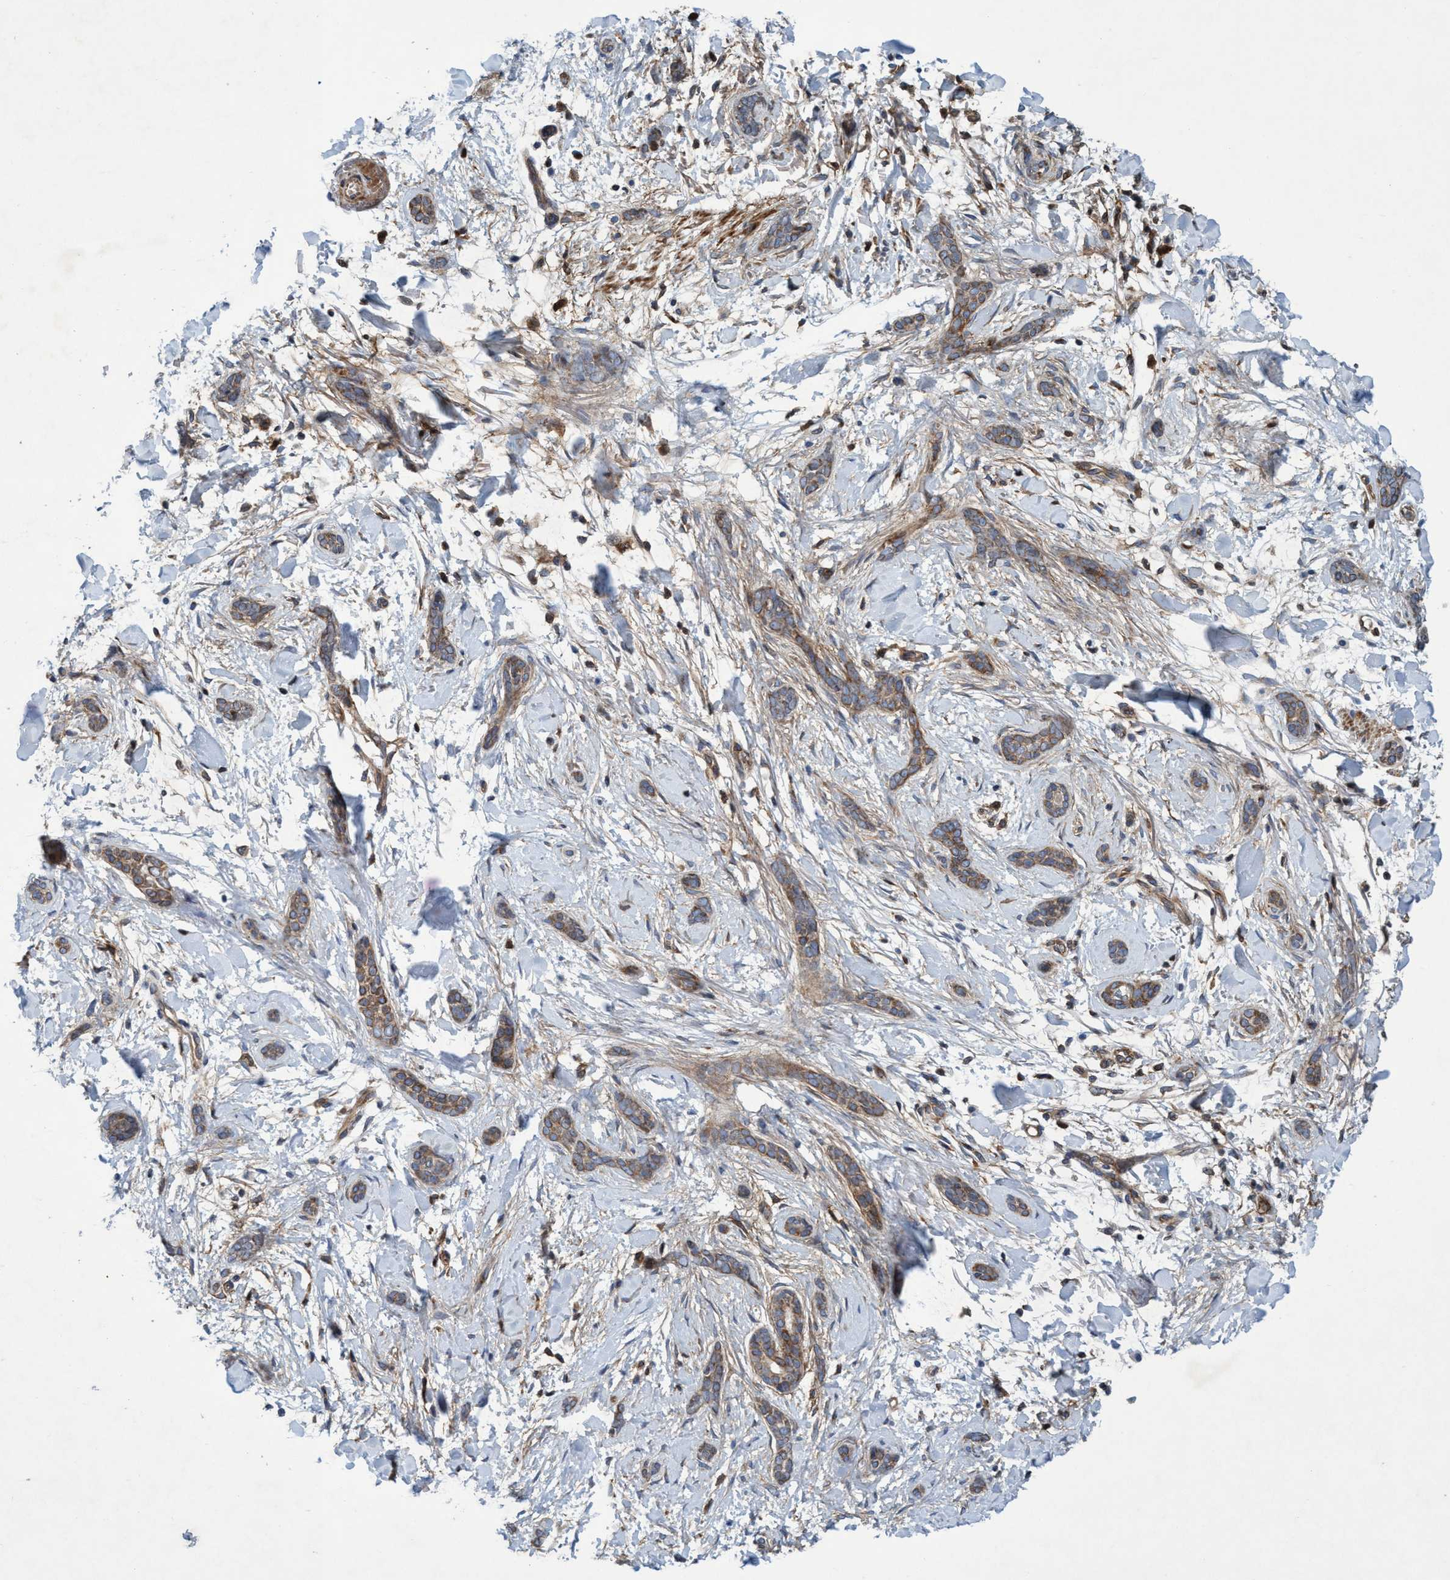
{"staining": {"intensity": "weak", "quantity": ">75%", "location": "cytoplasmic/membranous"}, "tissue": "skin cancer", "cell_type": "Tumor cells", "image_type": "cancer", "snomed": [{"axis": "morphology", "description": "Basal cell carcinoma"}, {"axis": "morphology", "description": "Adnexal tumor, benign"}, {"axis": "topography", "description": "Skin"}], "caption": "Approximately >75% of tumor cells in human skin cancer (basal cell carcinoma) demonstrate weak cytoplasmic/membranous protein staining as visualized by brown immunohistochemical staining.", "gene": "SLC16A3", "patient": {"sex": "female", "age": 42}}